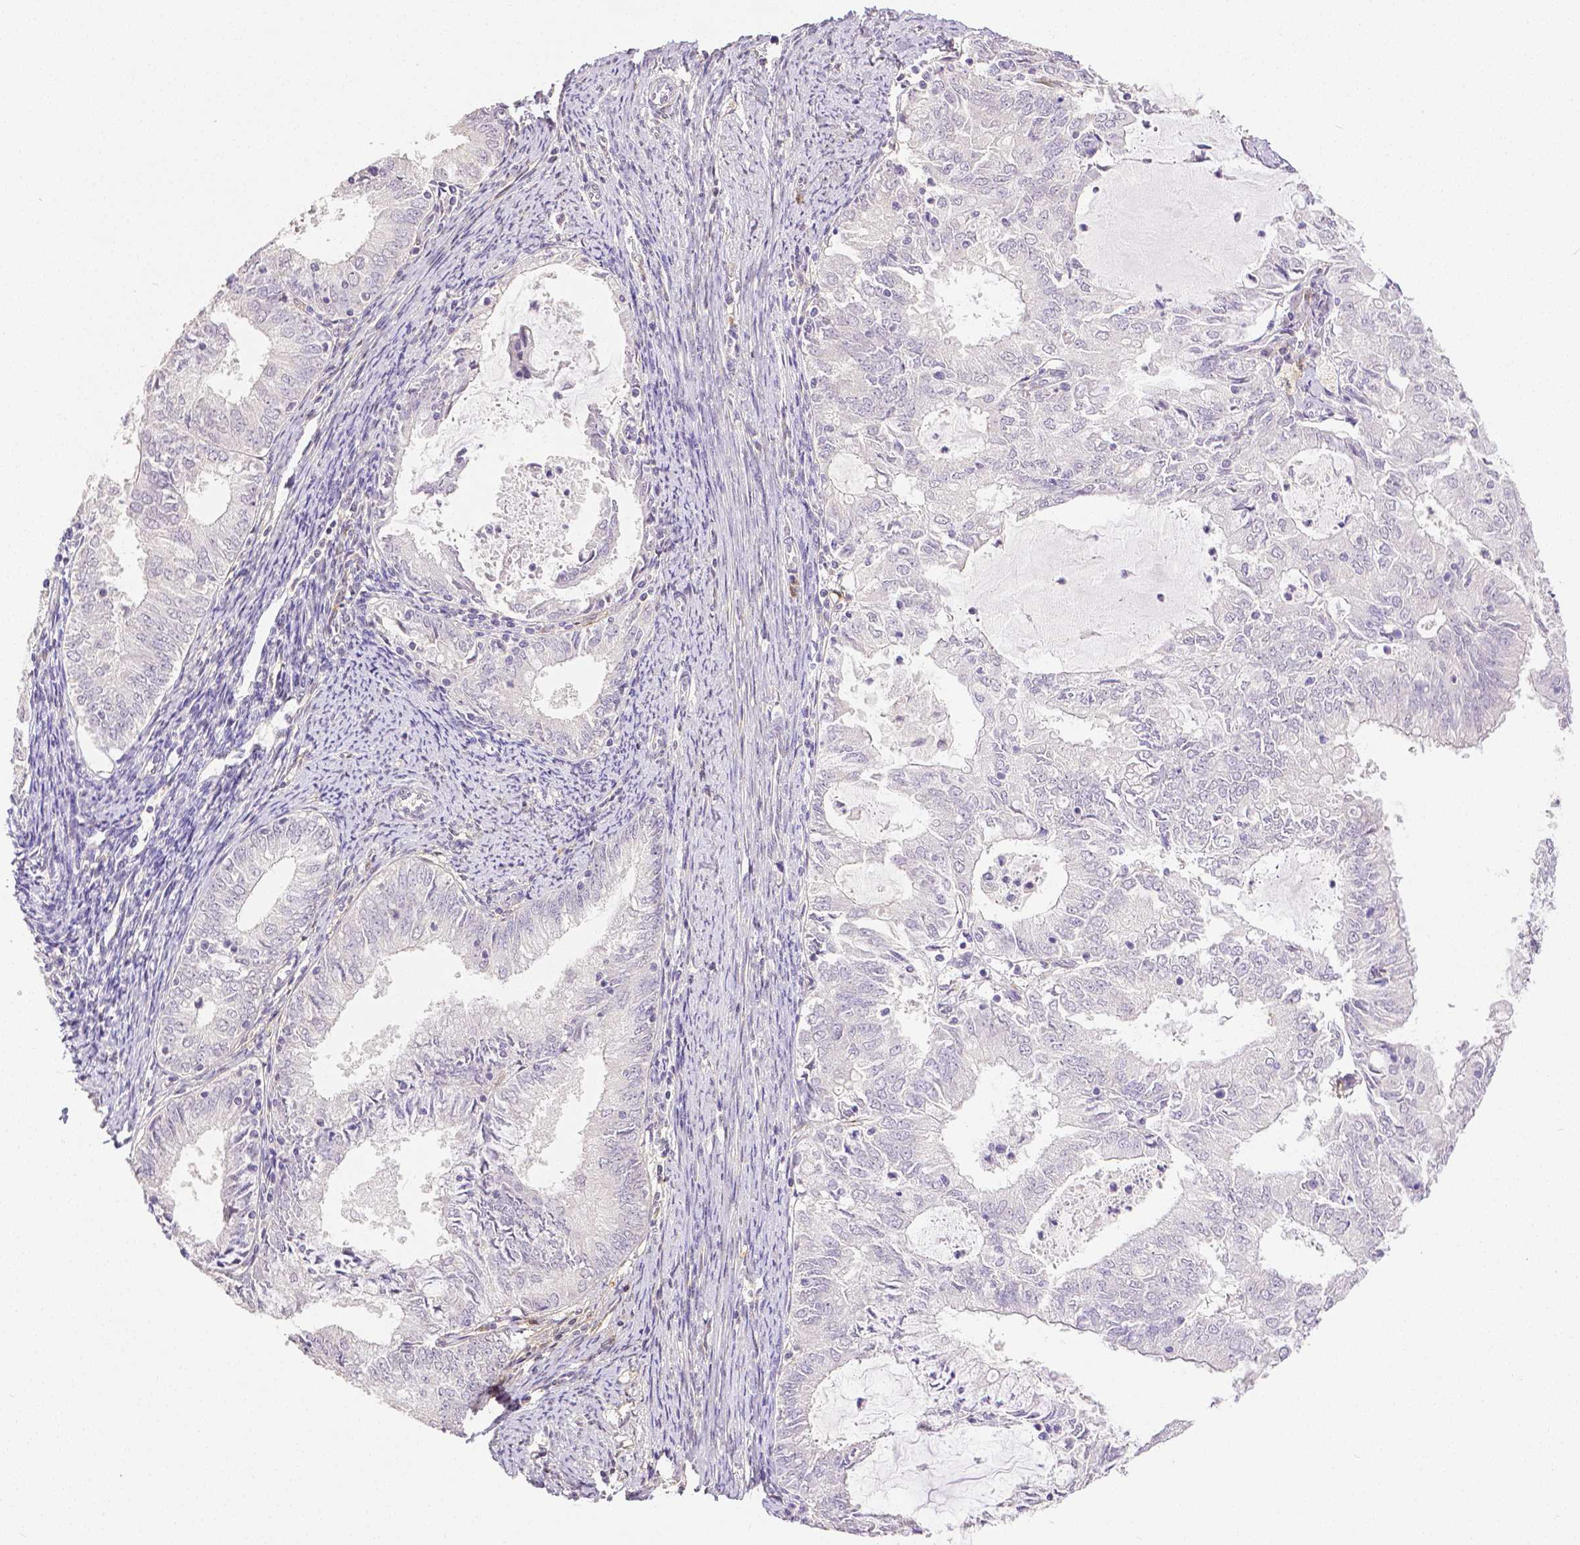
{"staining": {"intensity": "negative", "quantity": "none", "location": "none"}, "tissue": "endometrial cancer", "cell_type": "Tumor cells", "image_type": "cancer", "snomed": [{"axis": "morphology", "description": "Adenocarcinoma, NOS"}, {"axis": "topography", "description": "Endometrium"}], "caption": "IHC image of human endometrial adenocarcinoma stained for a protein (brown), which shows no positivity in tumor cells. Brightfield microscopy of immunohistochemistry (IHC) stained with DAB (3,3'-diaminobenzidine) (brown) and hematoxylin (blue), captured at high magnification.", "gene": "THY1", "patient": {"sex": "female", "age": 57}}